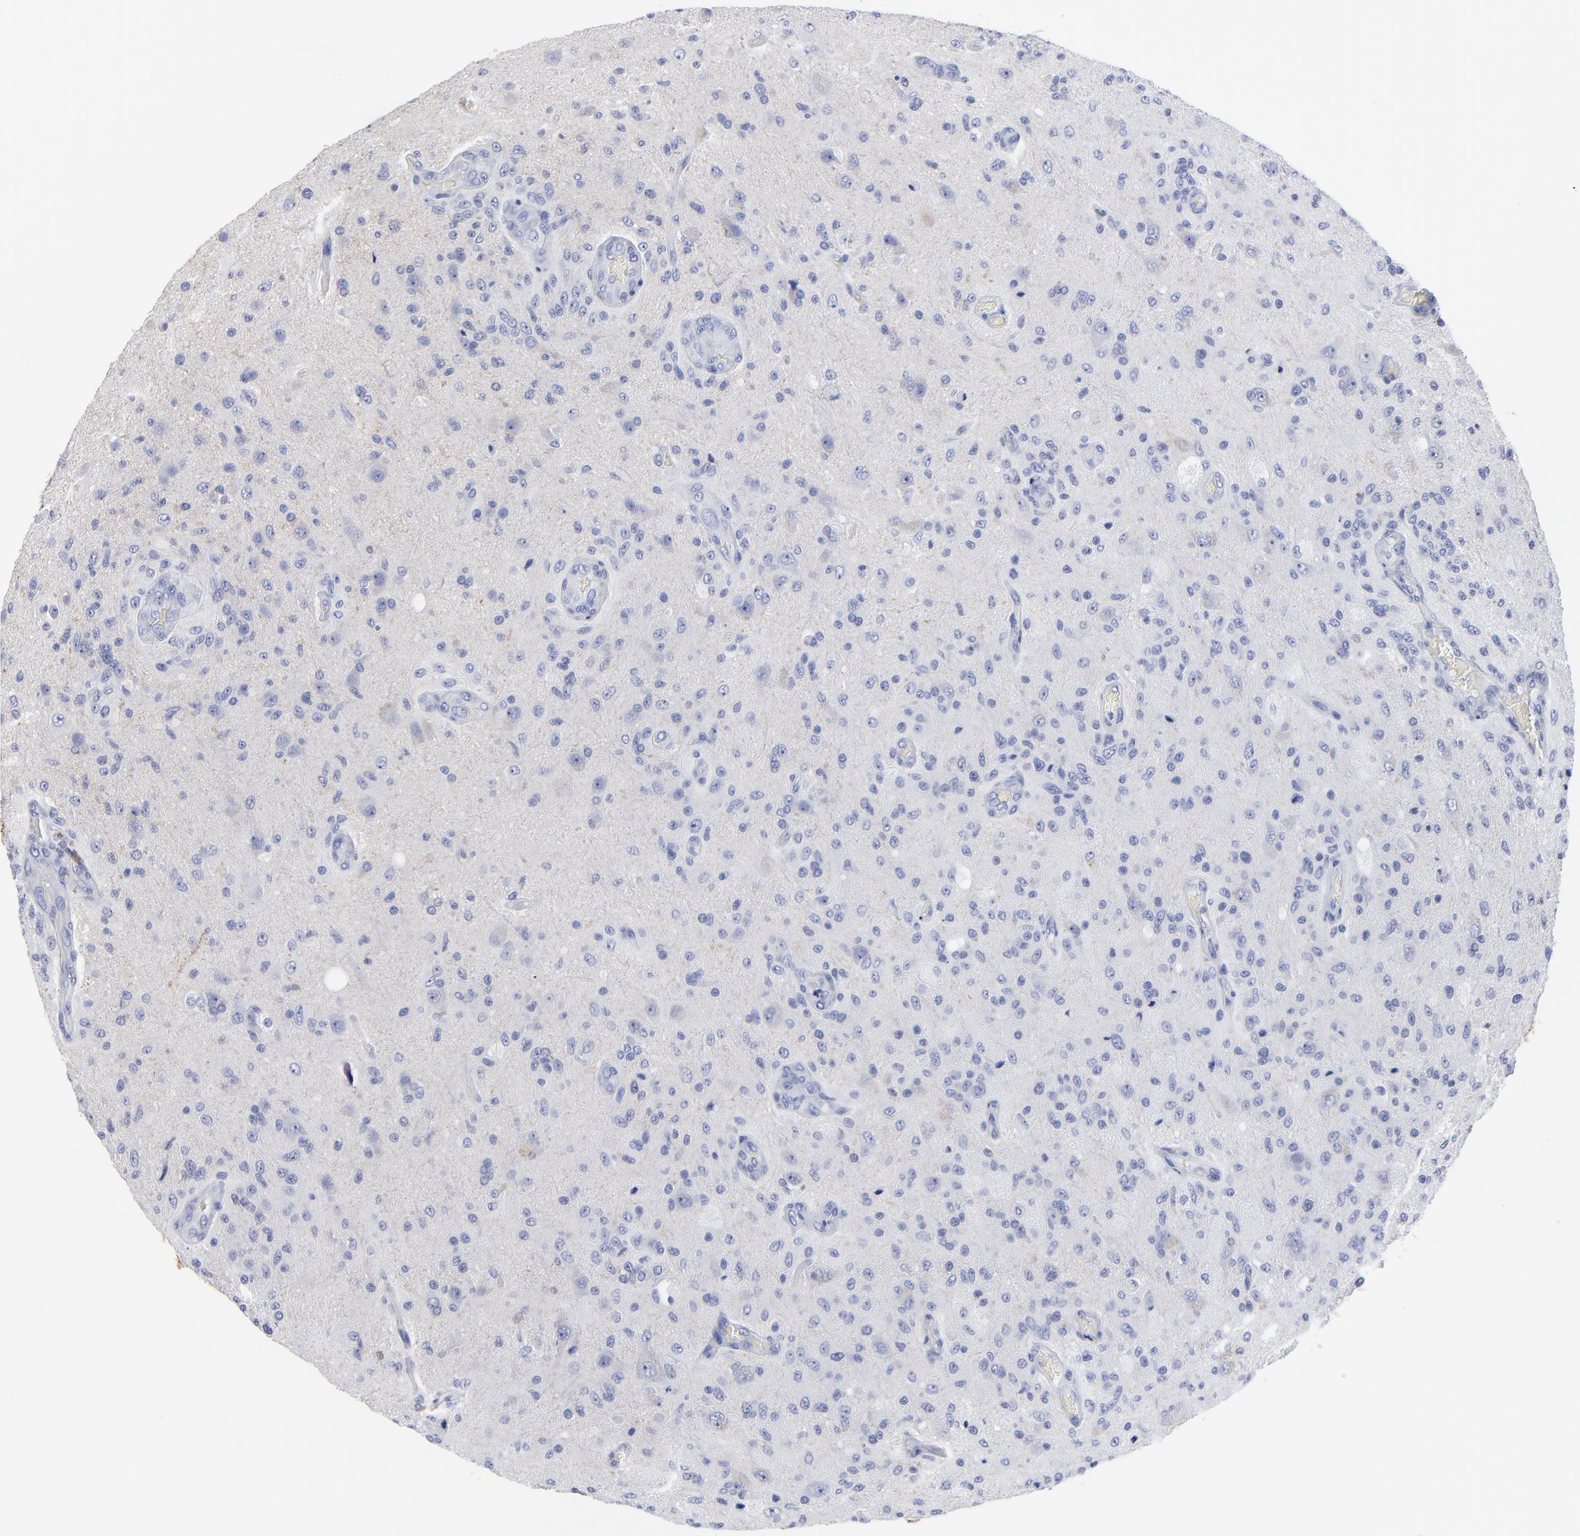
{"staining": {"intensity": "negative", "quantity": "none", "location": "none"}, "tissue": "glioma", "cell_type": "Tumor cells", "image_type": "cancer", "snomed": [{"axis": "morphology", "description": "Normal tissue, NOS"}, {"axis": "morphology", "description": "Glioma, malignant, High grade"}, {"axis": "topography", "description": "Cerebral cortex"}], "caption": "Immunohistochemistry (IHC) of human glioma demonstrates no staining in tumor cells. The staining was performed using DAB to visualize the protein expression in brown, while the nuclei were stained in blue with hematoxylin (Magnification: 20x).", "gene": "CNTN3", "patient": {"sex": "male", "age": 77}}